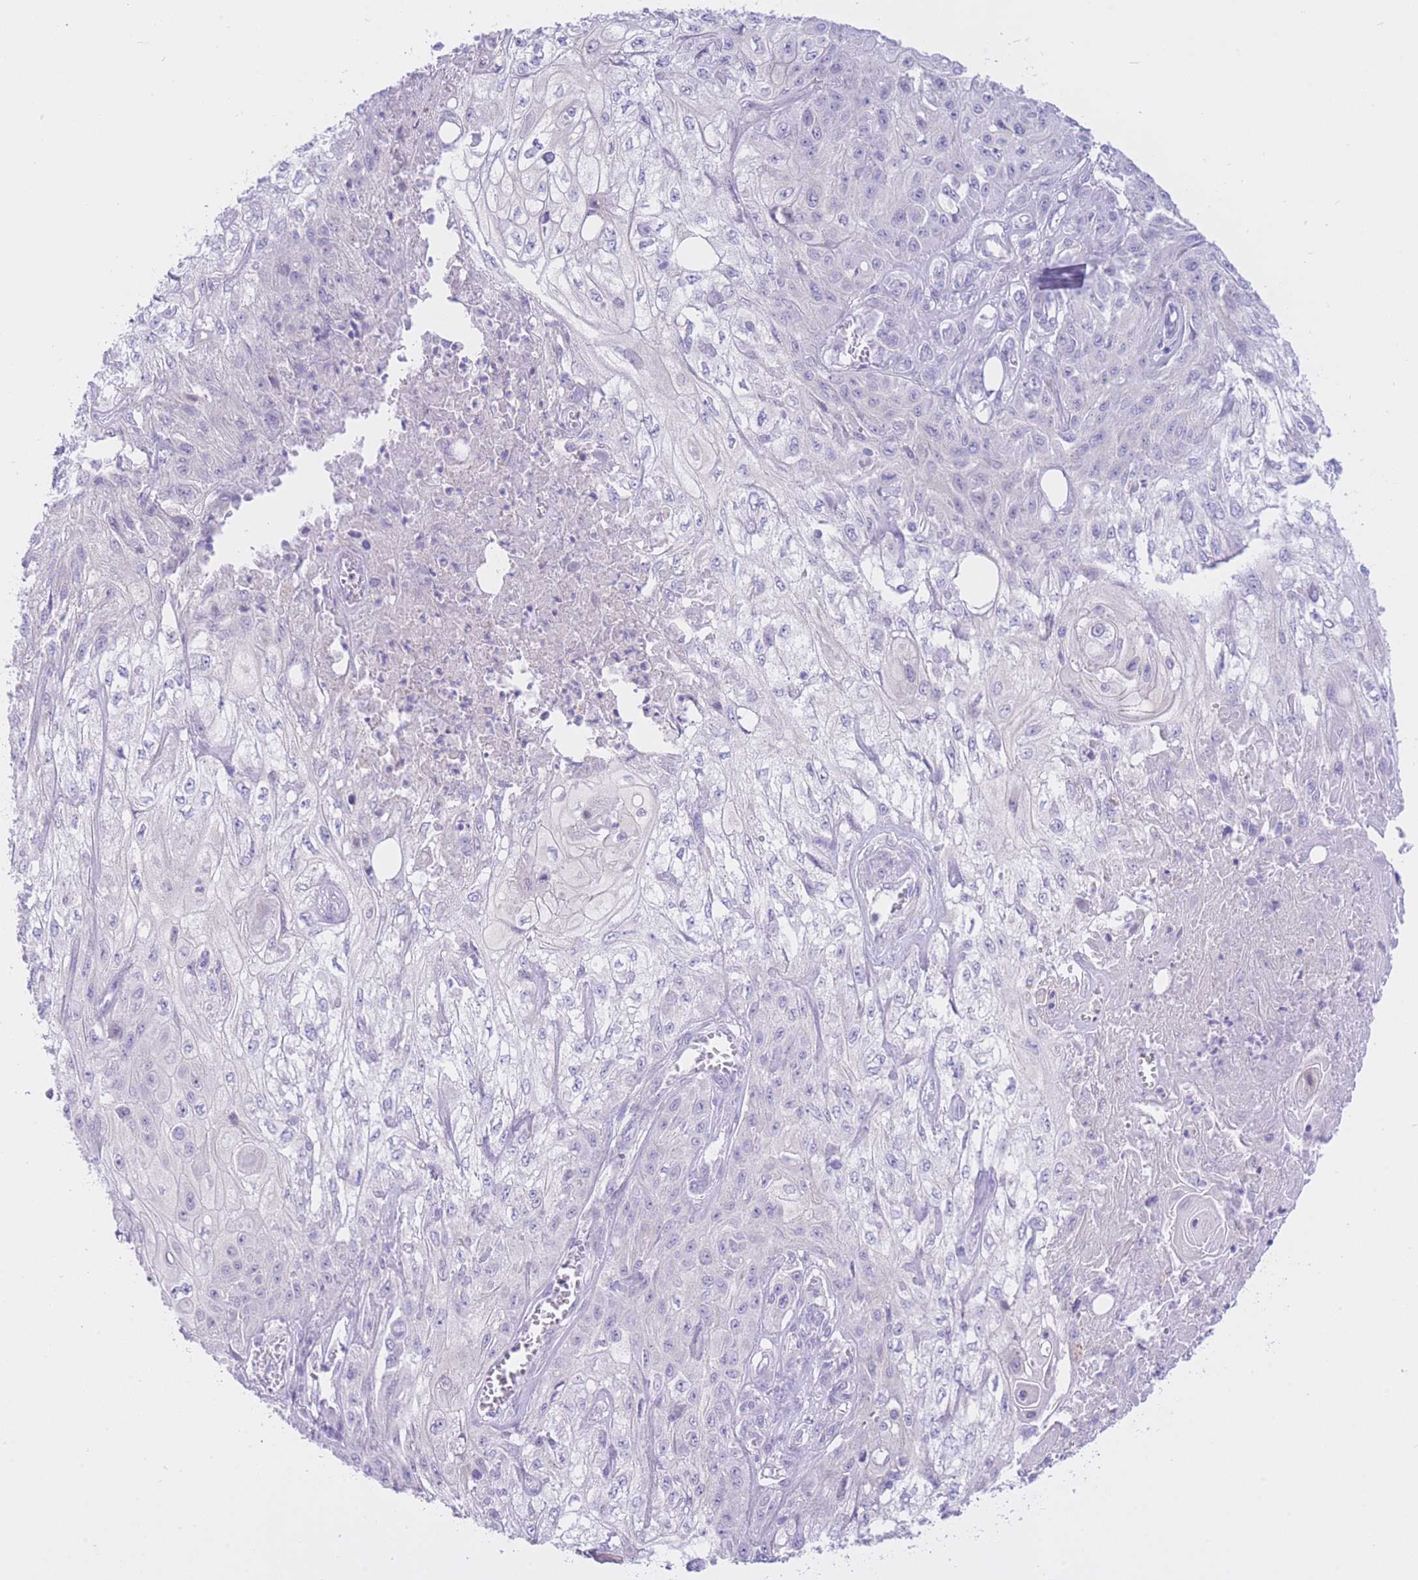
{"staining": {"intensity": "negative", "quantity": "none", "location": "none"}, "tissue": "skin cancer", "cell_type": "Tumor cells", "image_type": "cancer", "snomed": [{"axis": "morphology", "description": "Squamous cell carcinoma, NOS"}, {"axis": "morphology", "description": "Squamous cell carcinoma, metastatic, NOS"}, {"axis": "topography", "description": "Skin"}, {"axis": "topography", "description": "Lymph node"}], "caption": "A photomicrograph of human squamous cell carcinoma (skin) is negative for staining in tumor cells. (Brightfield microscopy of DAB (3,3'-diaminobenzidine) immunohistochemistry at high magnification).", "gene": "ZNF212", "patient": {"sex": "male", "age": 75}}